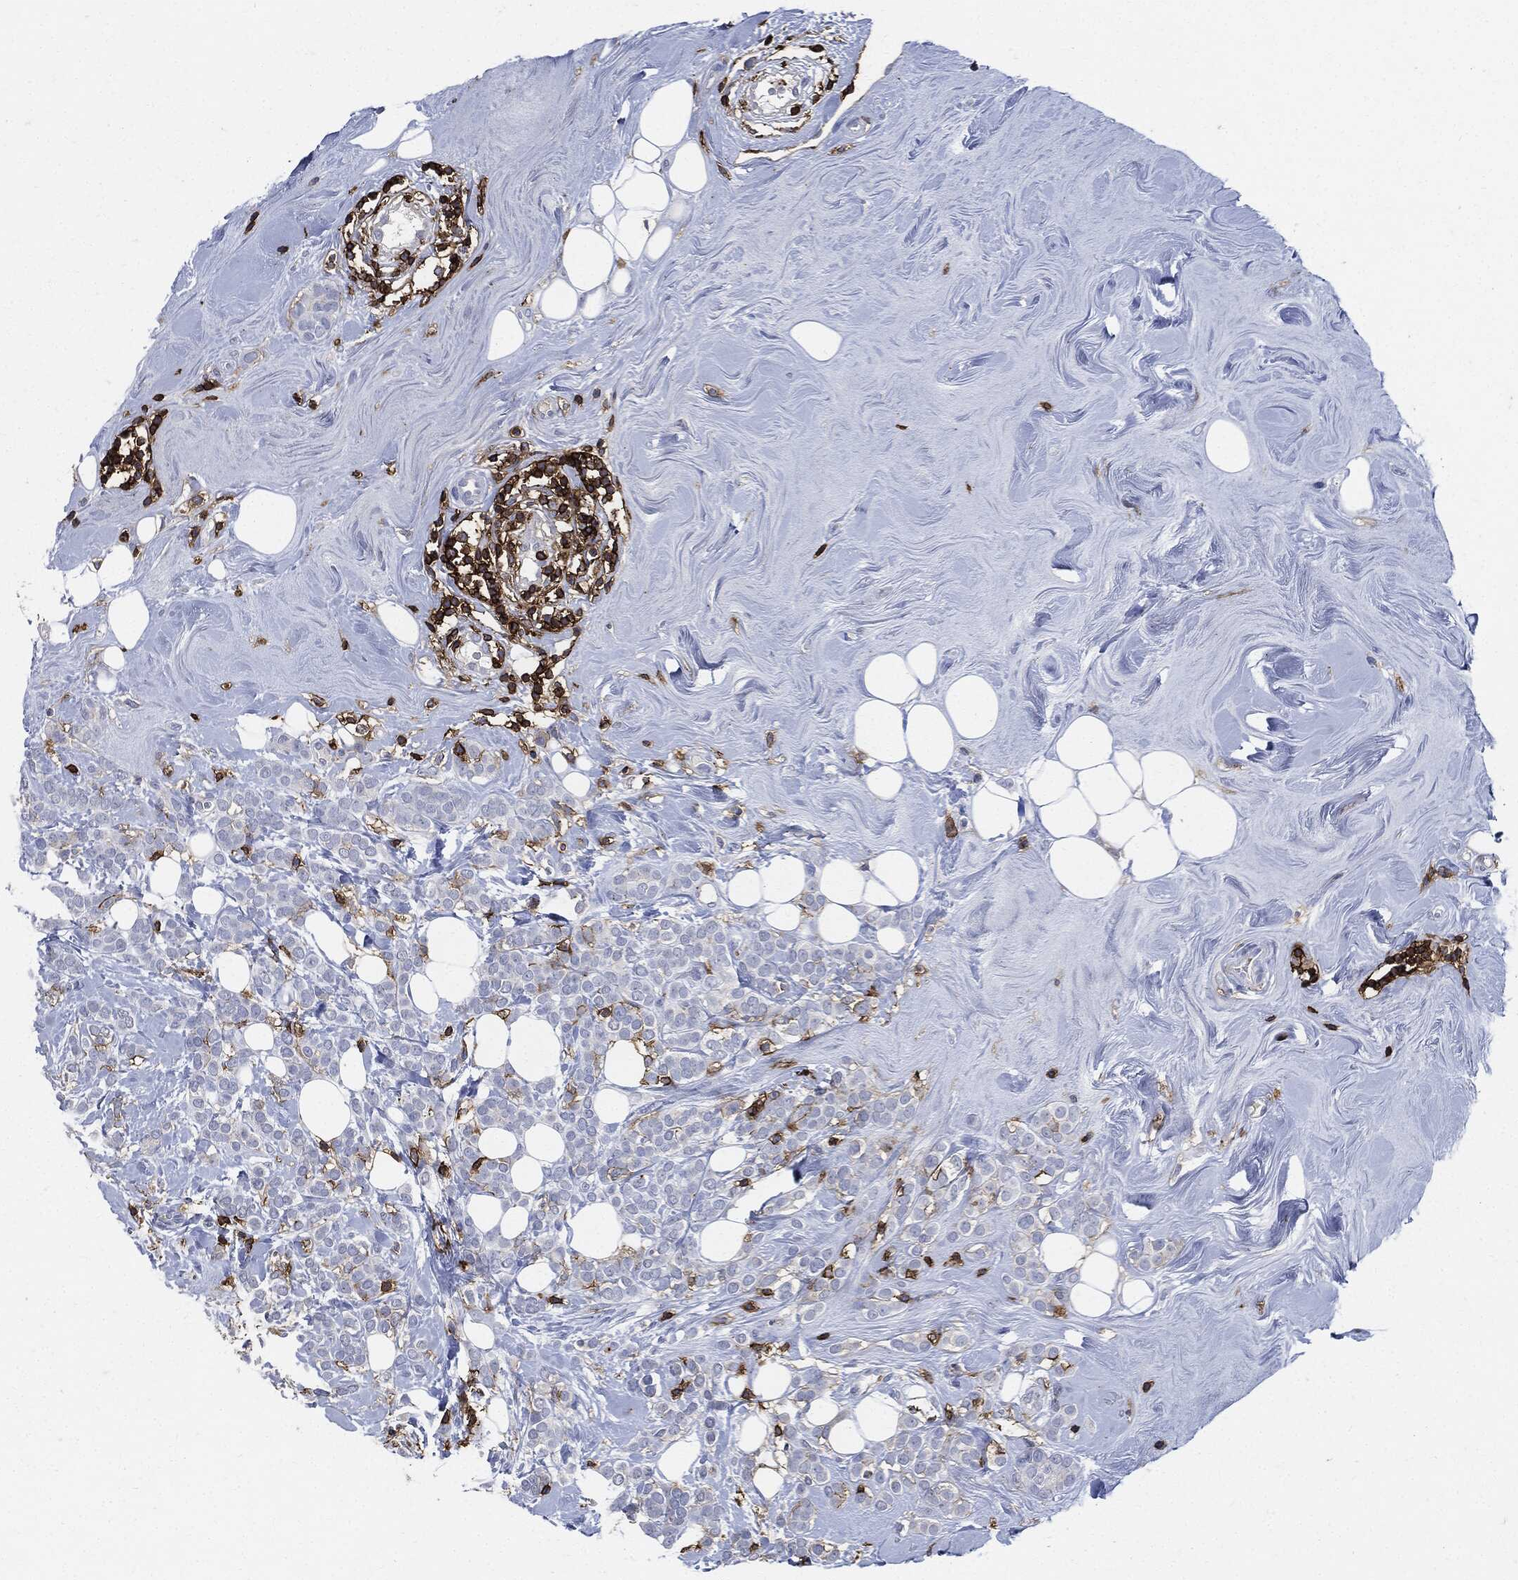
{"staining": {"intensity": "negative", "quantity": "none", "location": "none"}, "tissue": "breast cancer", "cell_type": "Tumor cells", "image_type": "cancer", "snomed": [{"axis": "morphology", "description": "Lobular carcinoma"}, {"axis": "topography", "description": "Breast"}], "caption": "A histopathology image of lobular carcinoma (breast) stained for a protein shows no brown staining in tumor cells.", "gene": "PTPRC", "patient": {"sex": "female", "age": 49}}